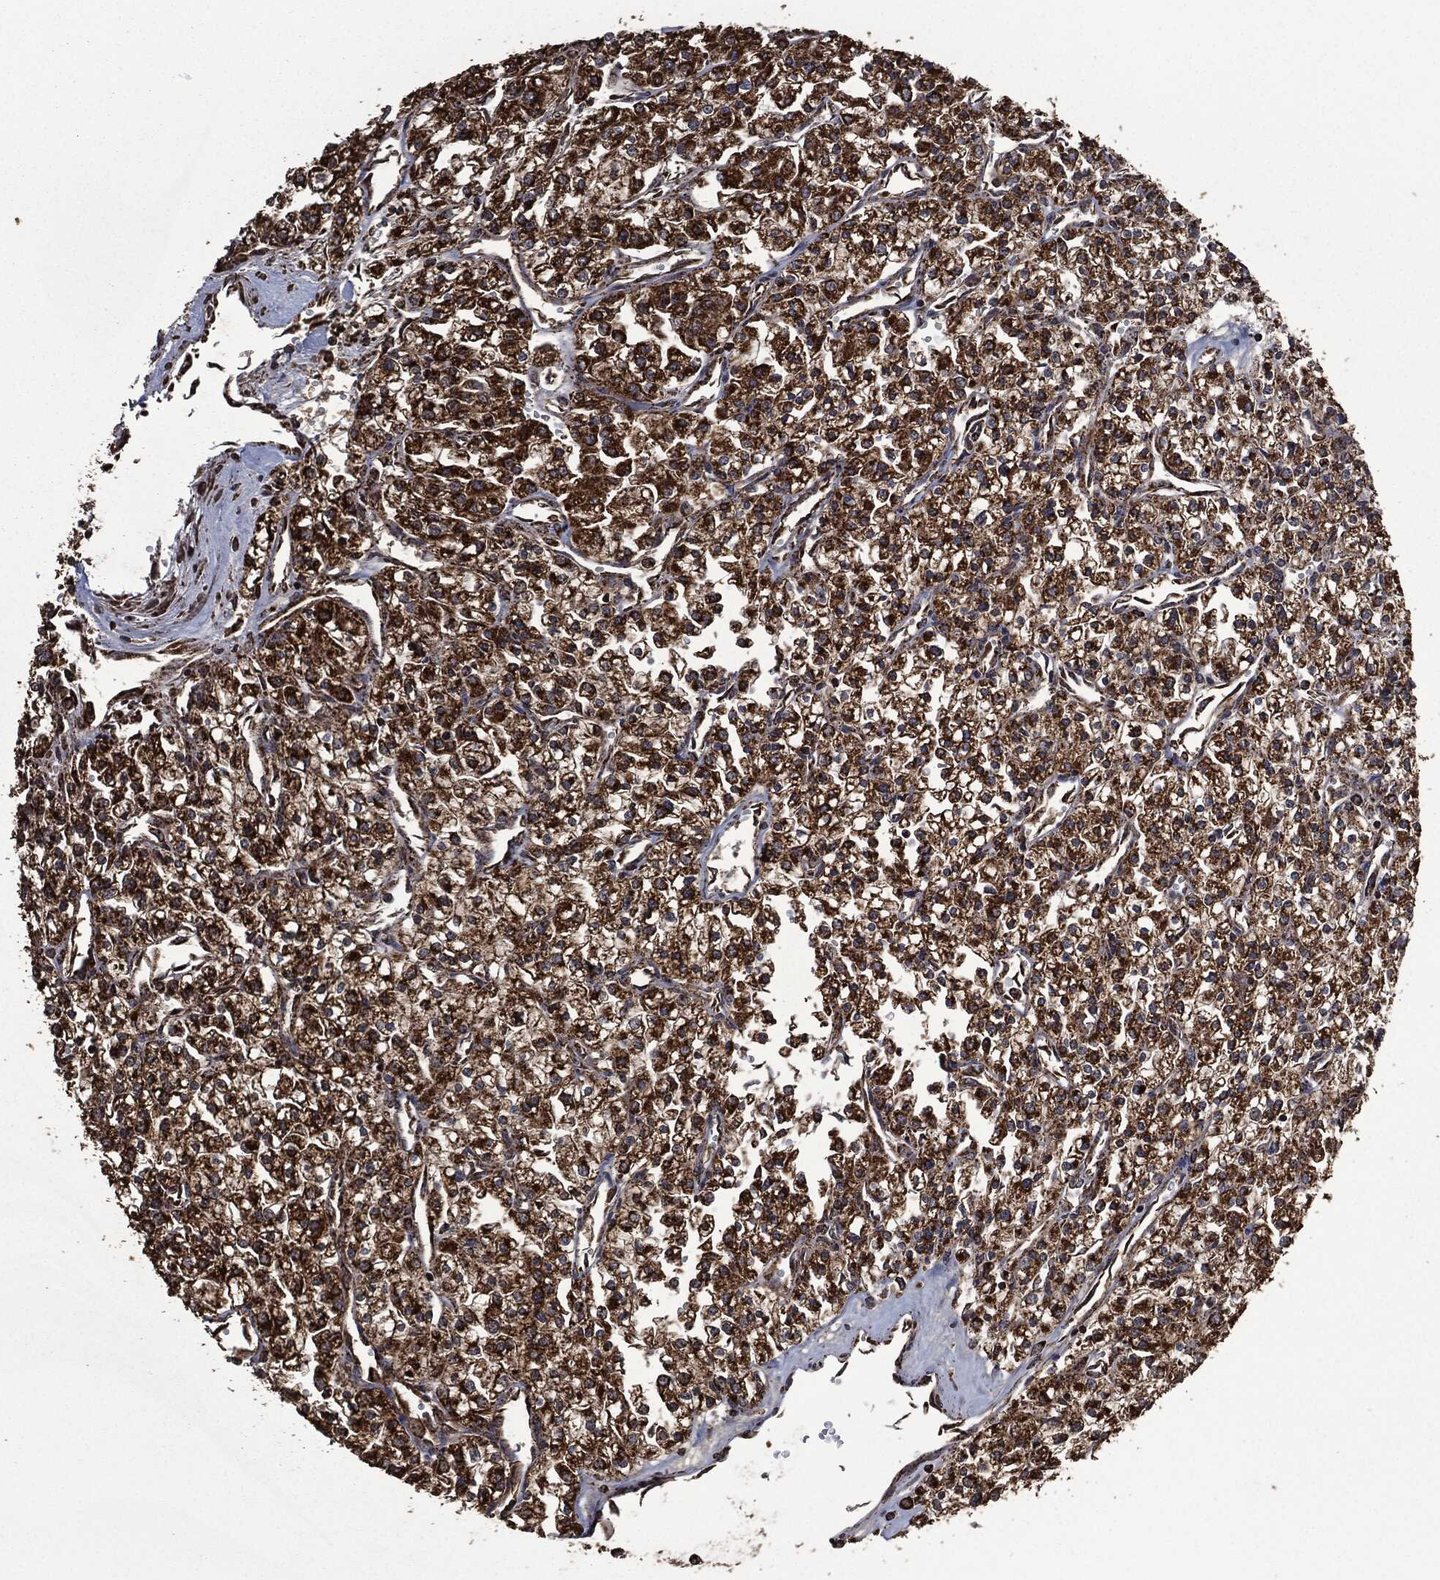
{"staining": {"intensity": "strong", "quantity": ">75%", "location": "cytoplasmic/membranous"}, "tissue": "renal cancer", "cell_type": "Tumor cells", "image_type": "cancer", "snomed": [{"axis": "morphology", "description": "Adenocarcinoma, NOS"}, {"axis": "topography", "description": "Kidney"}], "caption": "Tumor cells reveal strong cytoplasmic/membranous positivity in about >75% of cells in renal cancer.", "gene": "LIG3", "patient": {"sex": "male", "age": 80}}